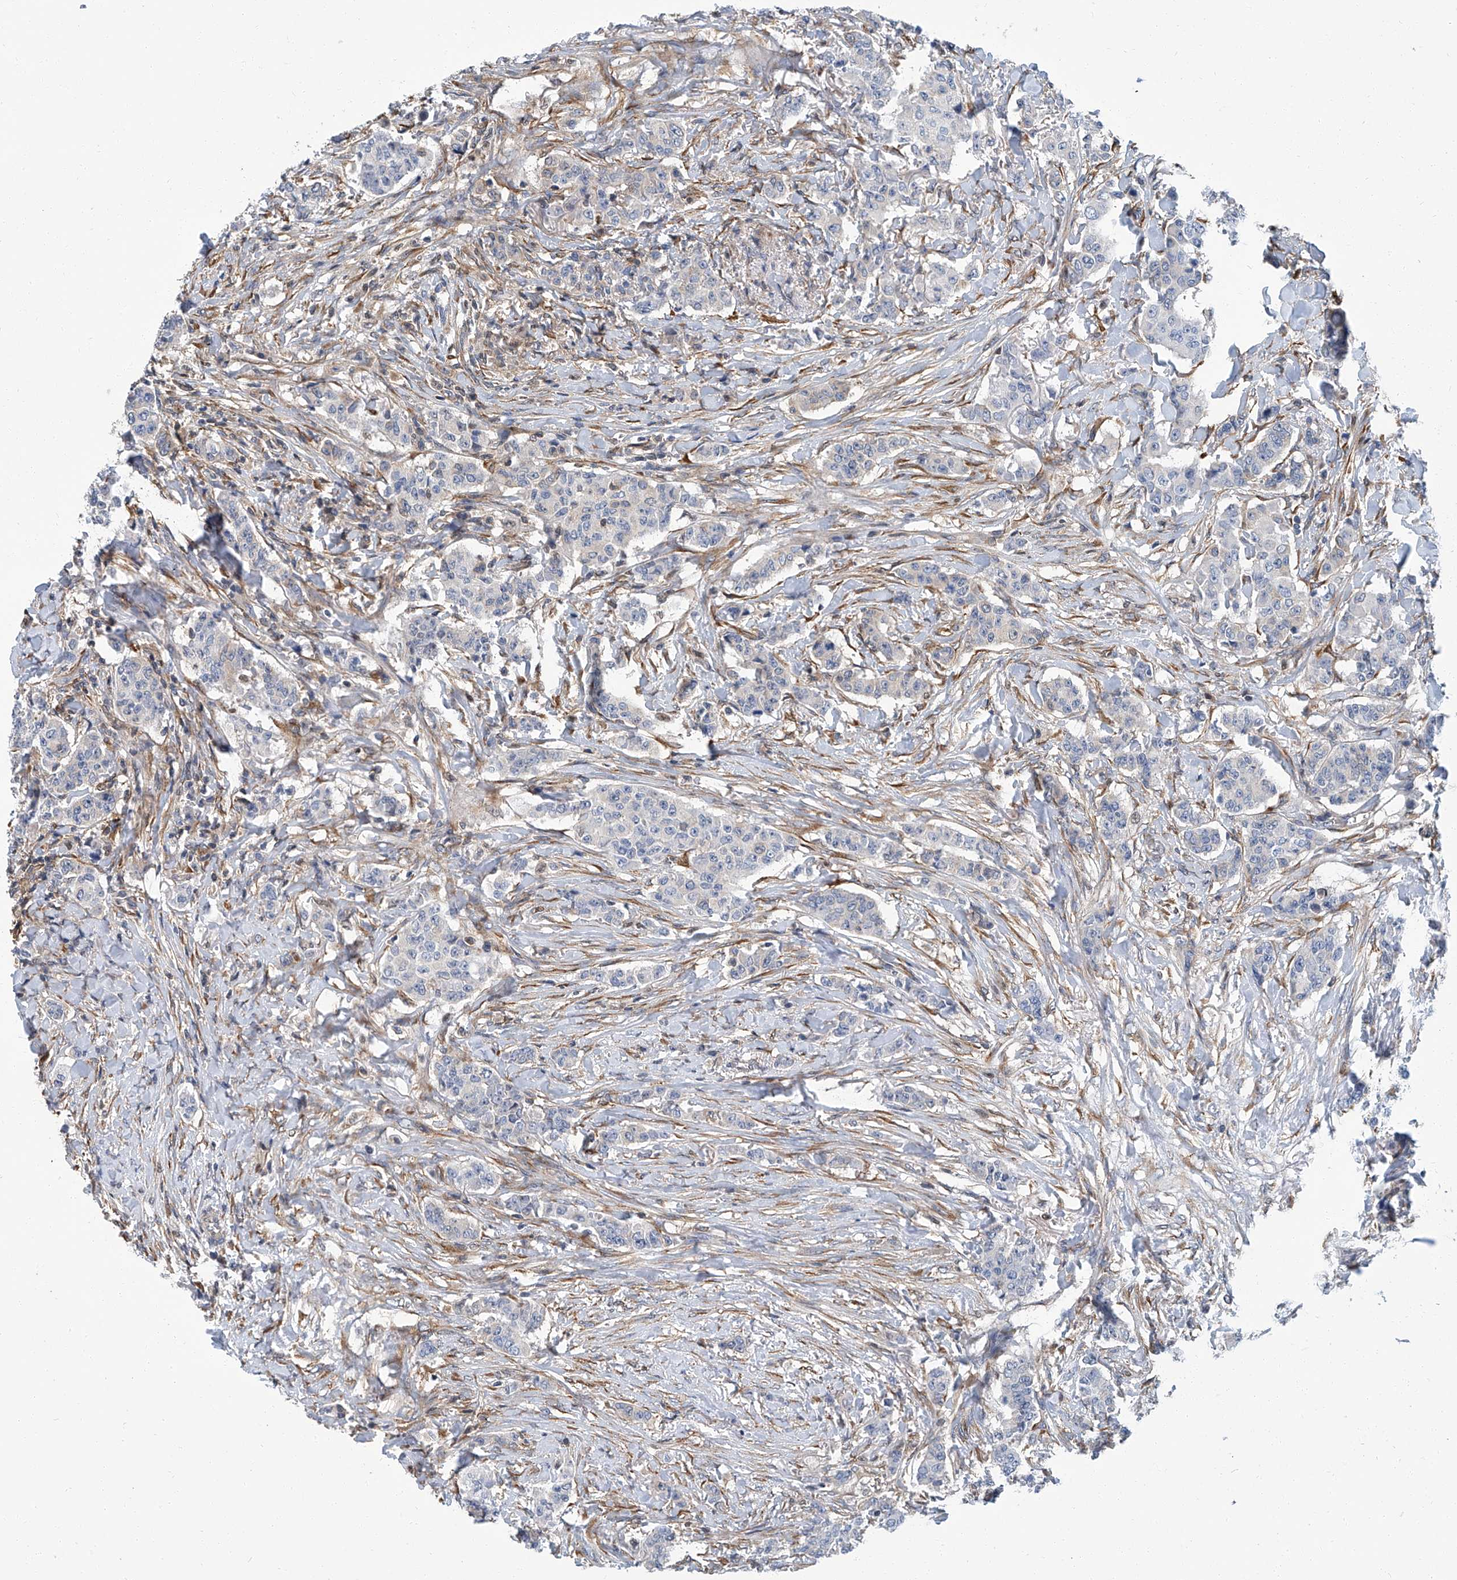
{"staining": {"intensity": "negative", "quantity": "none", "location": "none"}, "tissue": "breast cancer", "cell_type": "Tumor cells", "image_type": "cancer", "snomed": [{"axis": "morphology", "description": "Duct carcinoma"}, {"axis": "topography", "description": "Breast"}], "caption": "The IHC micrograph has no significant staining in tumor cells of breast cancer (intraductal carcinoma) tissue.", "gene": "PSMB10", "patient": {"sex": "female", "age": 40}}